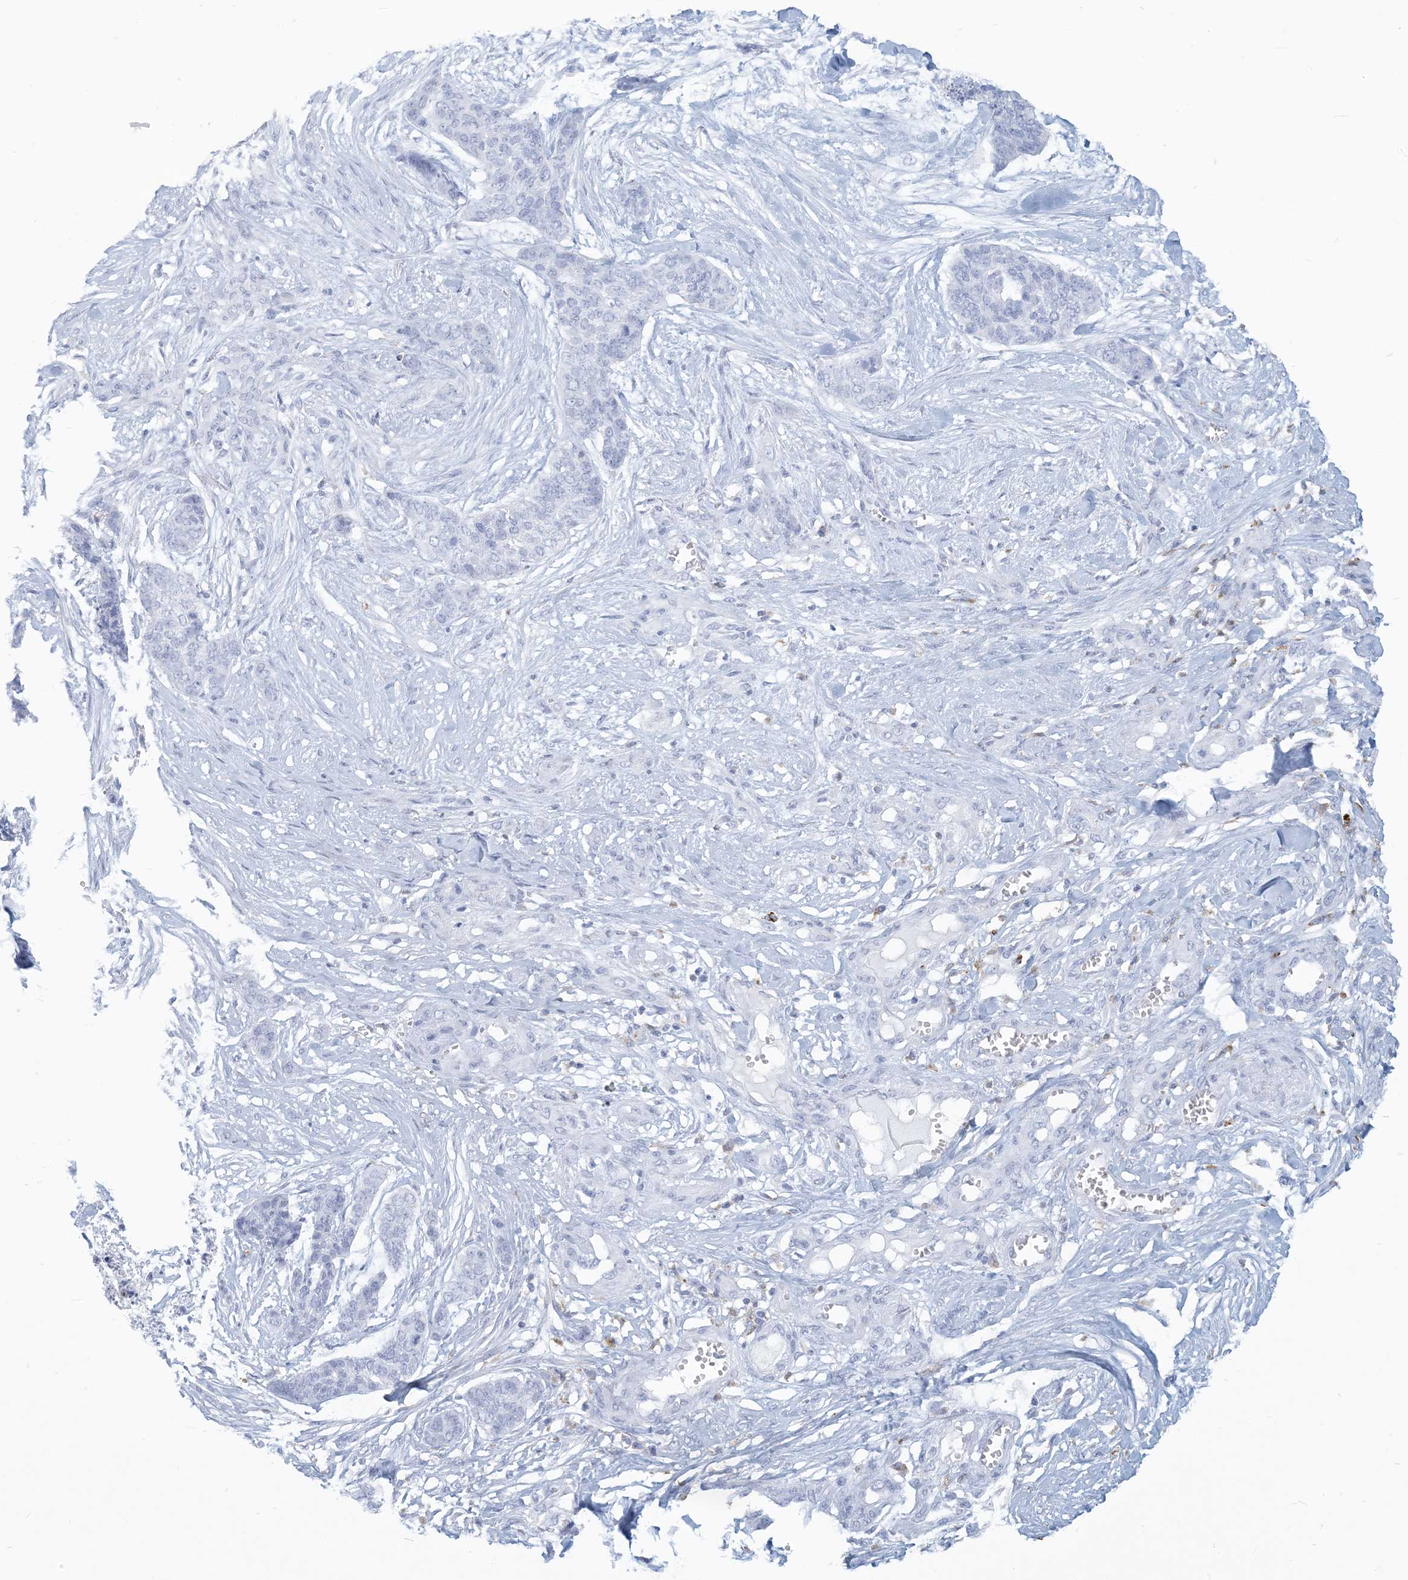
{"staining": {"intensity": "negative", "quantity": "none", "location": "none"}, "tissue": "skin cancer", "cell_type": "Tumor cells", "image_type": "cancer", "snomed": [{"axis": "morphology", "description": "Basal cell carcinoma"}, {"axis": "topography", "description": "Skin"}], "caption": "Basal cell carcinoma (skin) stained for a protein using IHC displays no staining tumor cells.", "gene": "HLA-DRB1", "patient": {"sex": "female", "age": 64}}